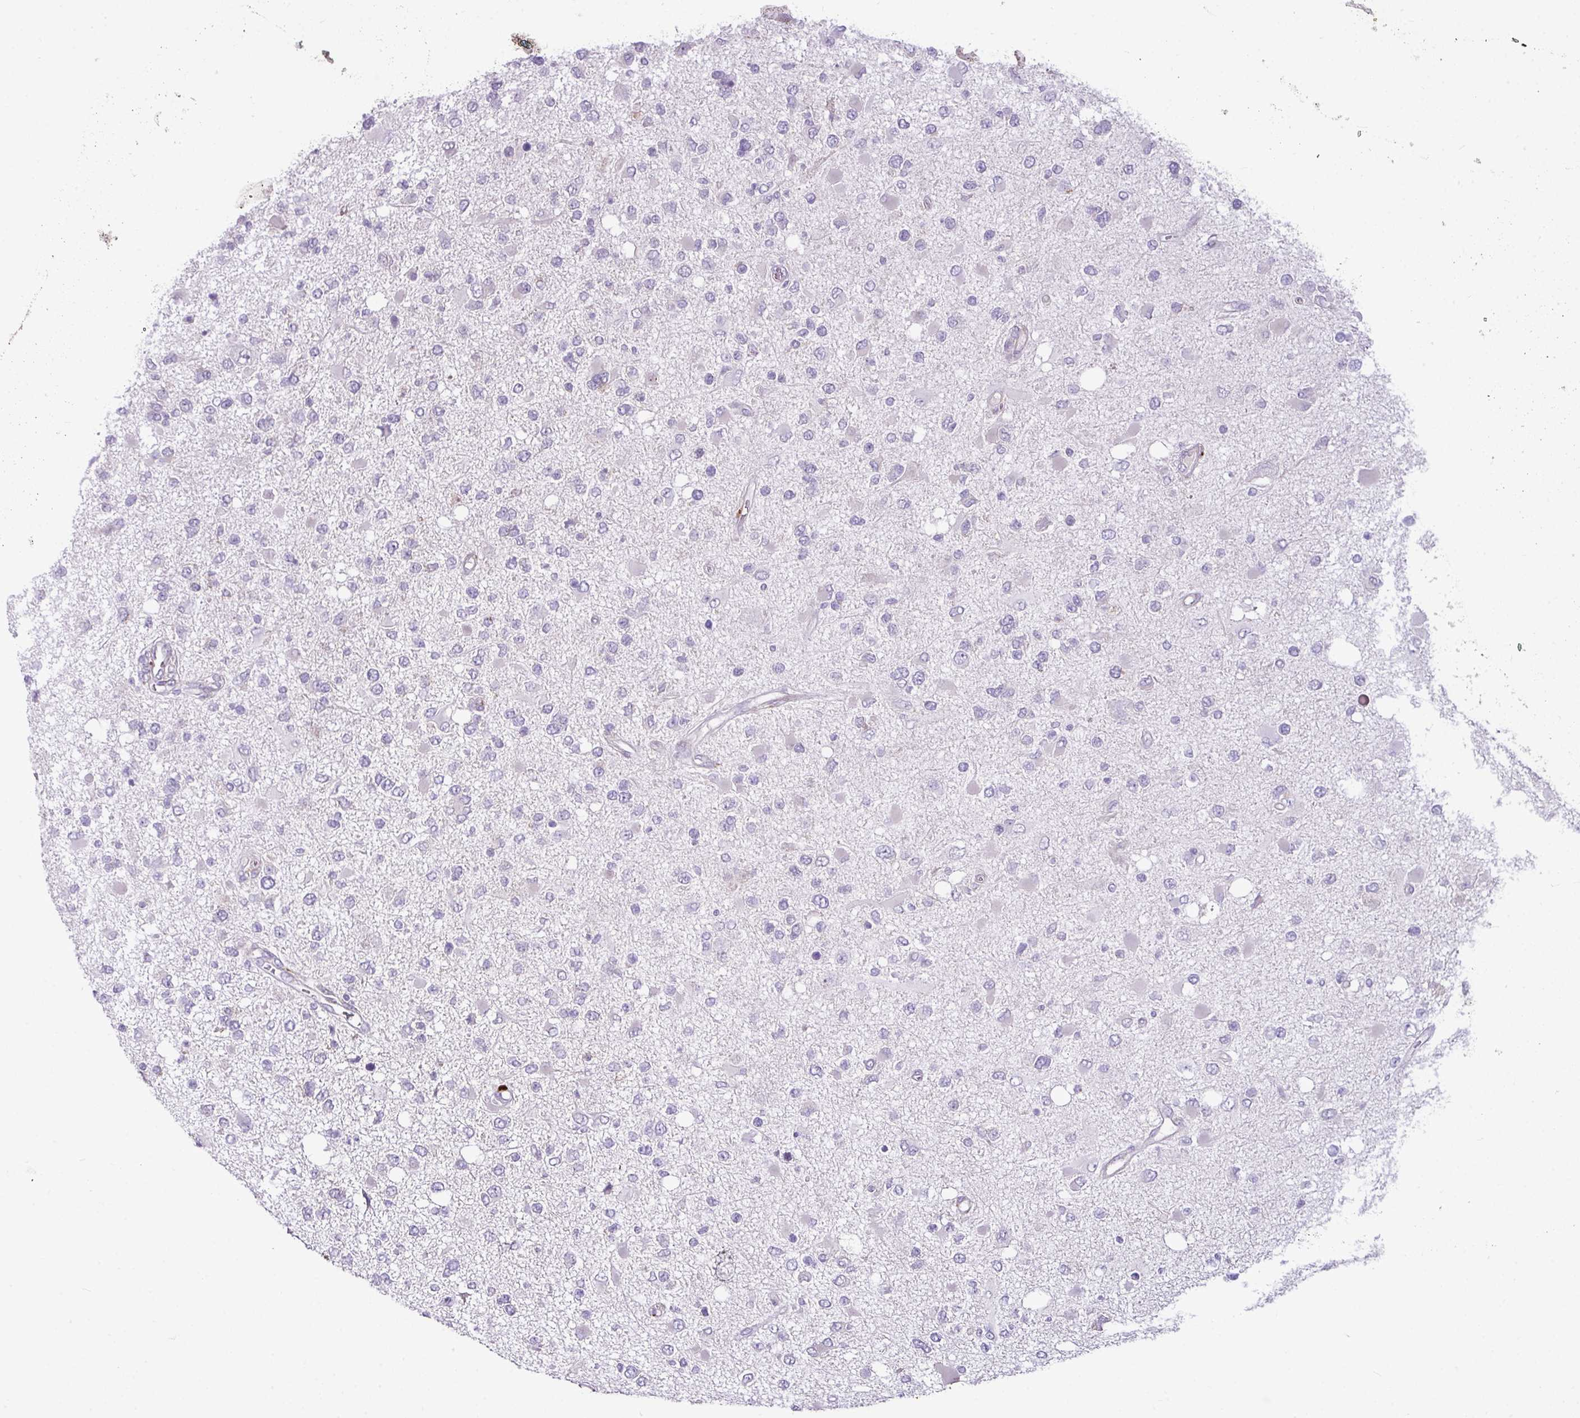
{"staining": {"intensity": "negative", "quantity": "none", "location": "none"}, "tissue": "glioma", "cell_type": "Tumor cells", "image_type": "cancer", "snomed": [{"axis": "morphology", "description": "Glioma, malignant, High grade"}, {"axis": "topography", "description": "Brain"}], "caption": "This is an IHC histopathology image of glioma. There is no staining in tumor cells.", "gene": "RGS21", "patient": {"sex": "male", "age": 53}}